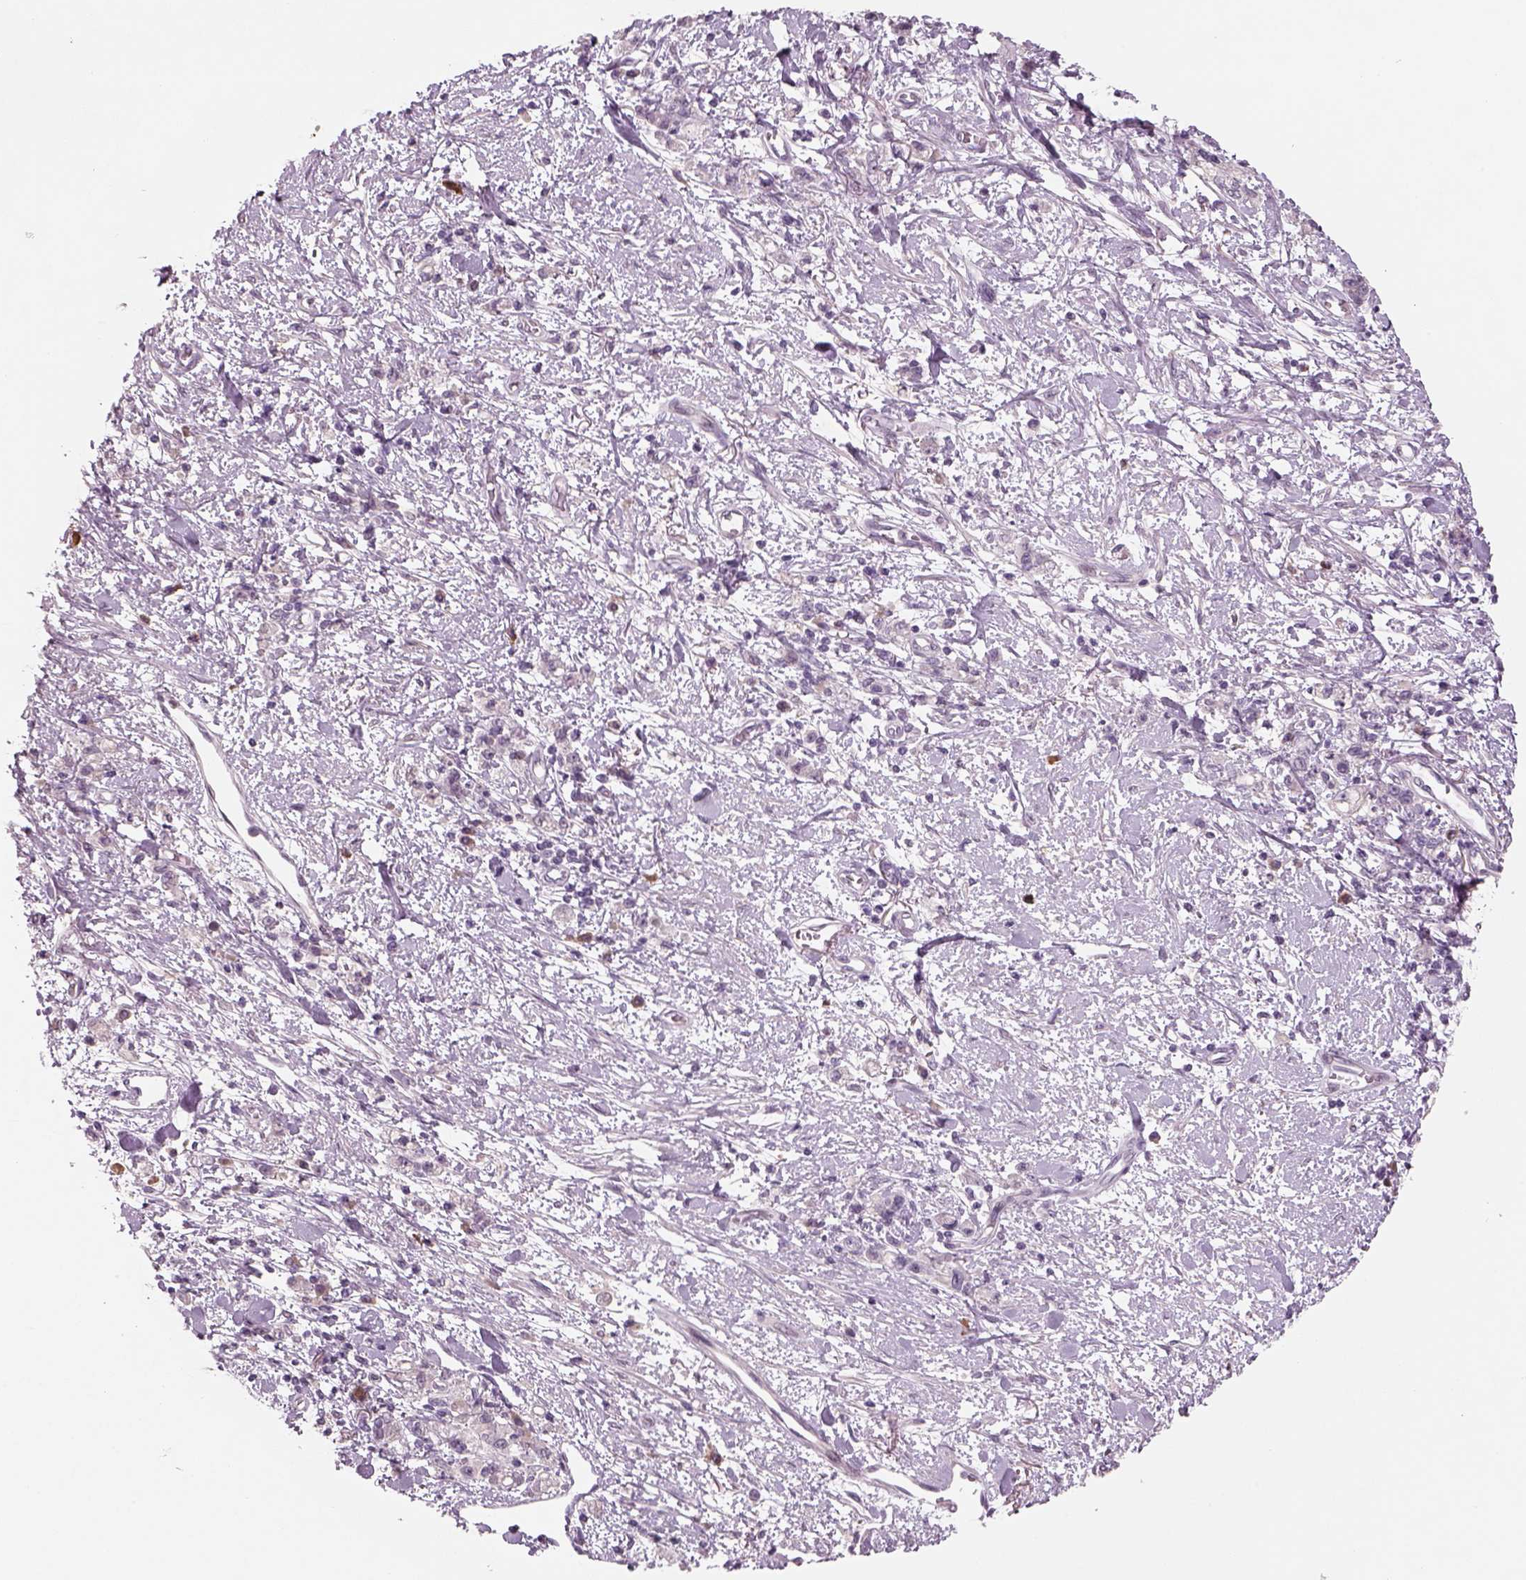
{"staining": {"intensity": "negative", "quantity": "none", "location": "none"}, "tissue": "stomach cancer", "cell_type": "Tumor cells", "image_type": "cancer", "snomed": [{"axis": "morphology", "description": "Adenocarcinoma, NOS"}, {"axis": "topography", "description": "Stomach"}], "caption": "Immunohistochemical staining of human stomach adenocarcinoma reveals no significant expression in tumor cells. (DAB (3,3'-diaminobenzidine) immunohistochemistry (IHC) with hematoxylin counter stain).", "gene": "PENK", "patient": {"sex": "male", "age": 77}}